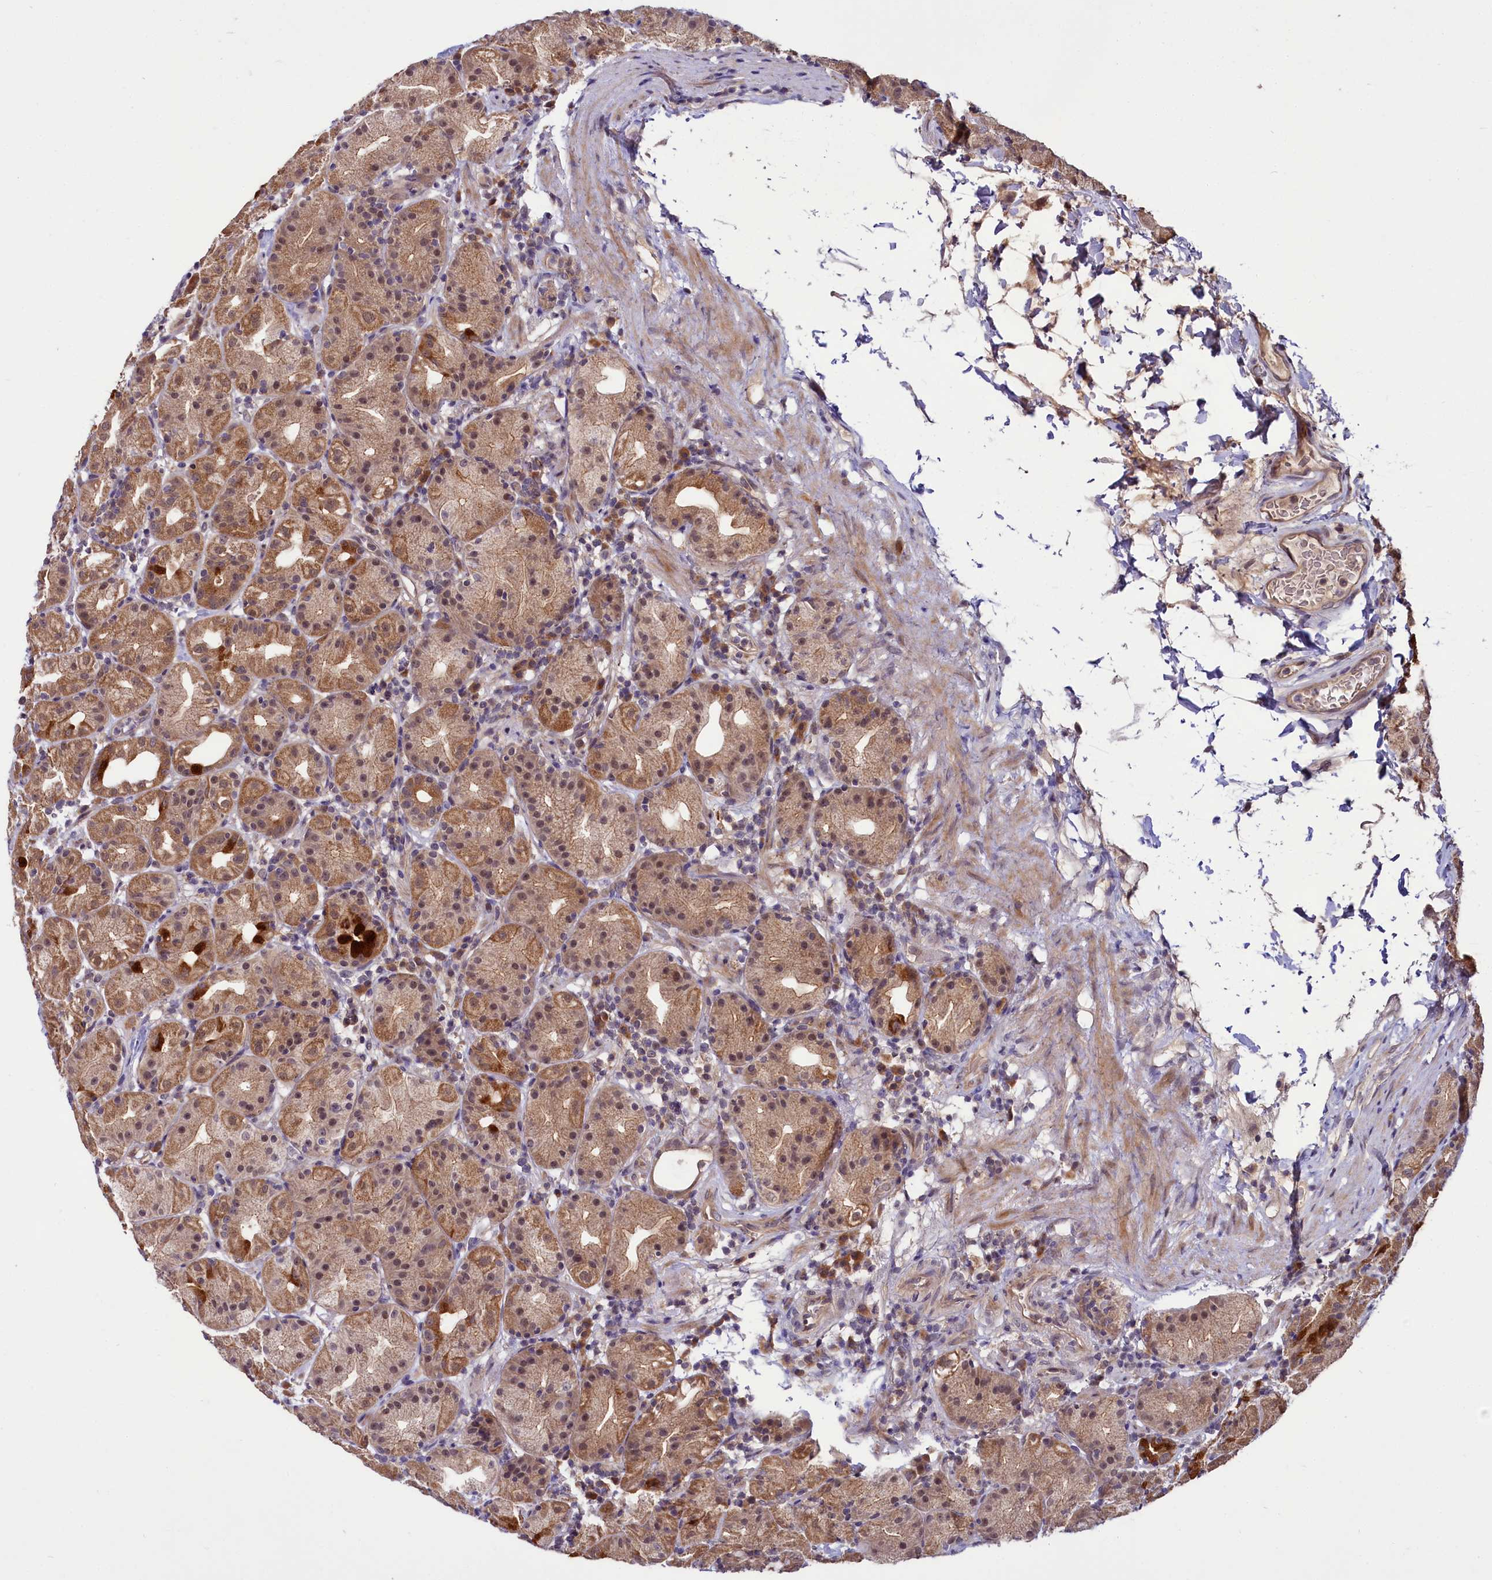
{"staining": {"intensity": "moderate", "quantity": "25%-75%", "location": "cytoplasmic/membranous"}, "tissue": "stomach", "cell_type": "Glandular cells", "image_type": "normal", "snomed": [{"axis": "morphology", "description": "Normal tissue, NOS"}, {"axis": "topography", "description": "Stomach"}], "caption": "Immunohistochemistry (IHC) of benign human stomach displays medium levels of moderate cytoplasmic/membranous positivity in approximately 25%-75% of glandular cells. (Stains: DAB (3,3'-diaminobenzidine) in brown, nuclei in blue, Microscopy: brightfield microscopy at high magnification).", "gene": "UBE3A", "patient": {"sex": "female", "age": 79}}